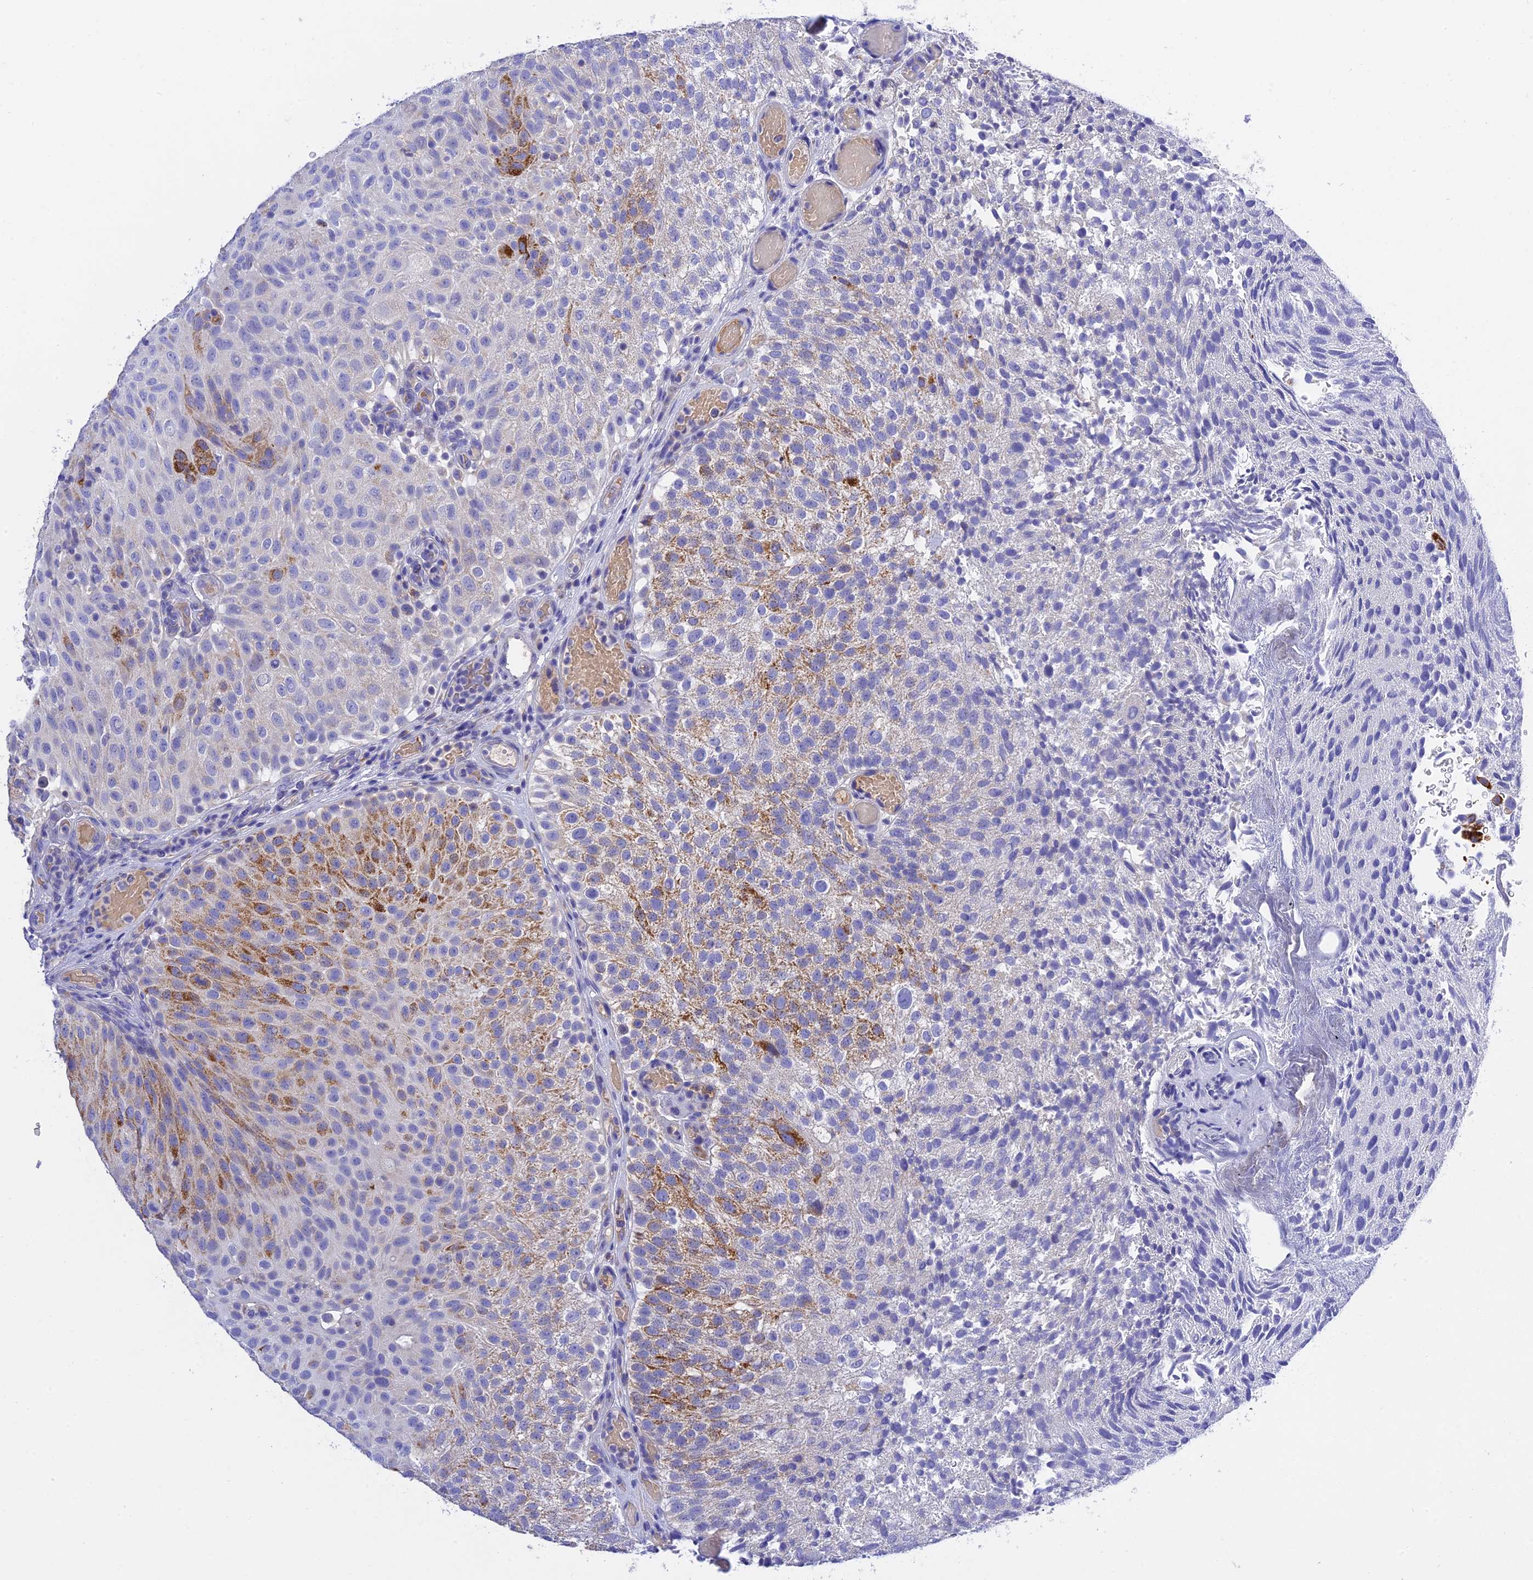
{"staining": {"intensity": "moderate", "quantity": "25%-75%", "location": "cytoplasmic/membranous"}, "tissue": "urothelial cancer", "cell_type": "Tumor cells", "image_type": "cancer", "snomed": [{"axis": "morphology", "description": "Urothelial carcinoma, Low grade"}, {"axis": "topography", "description": "Urinary bladder"}], "caption": "The immunohistochemical stain highlights moderate cytoplasmic/membranous staining in tumor cells of low-grade urothelial carcinoma tissue.", "gene": "MS4A5", "patient": {"sex": "male", "age": 78}}